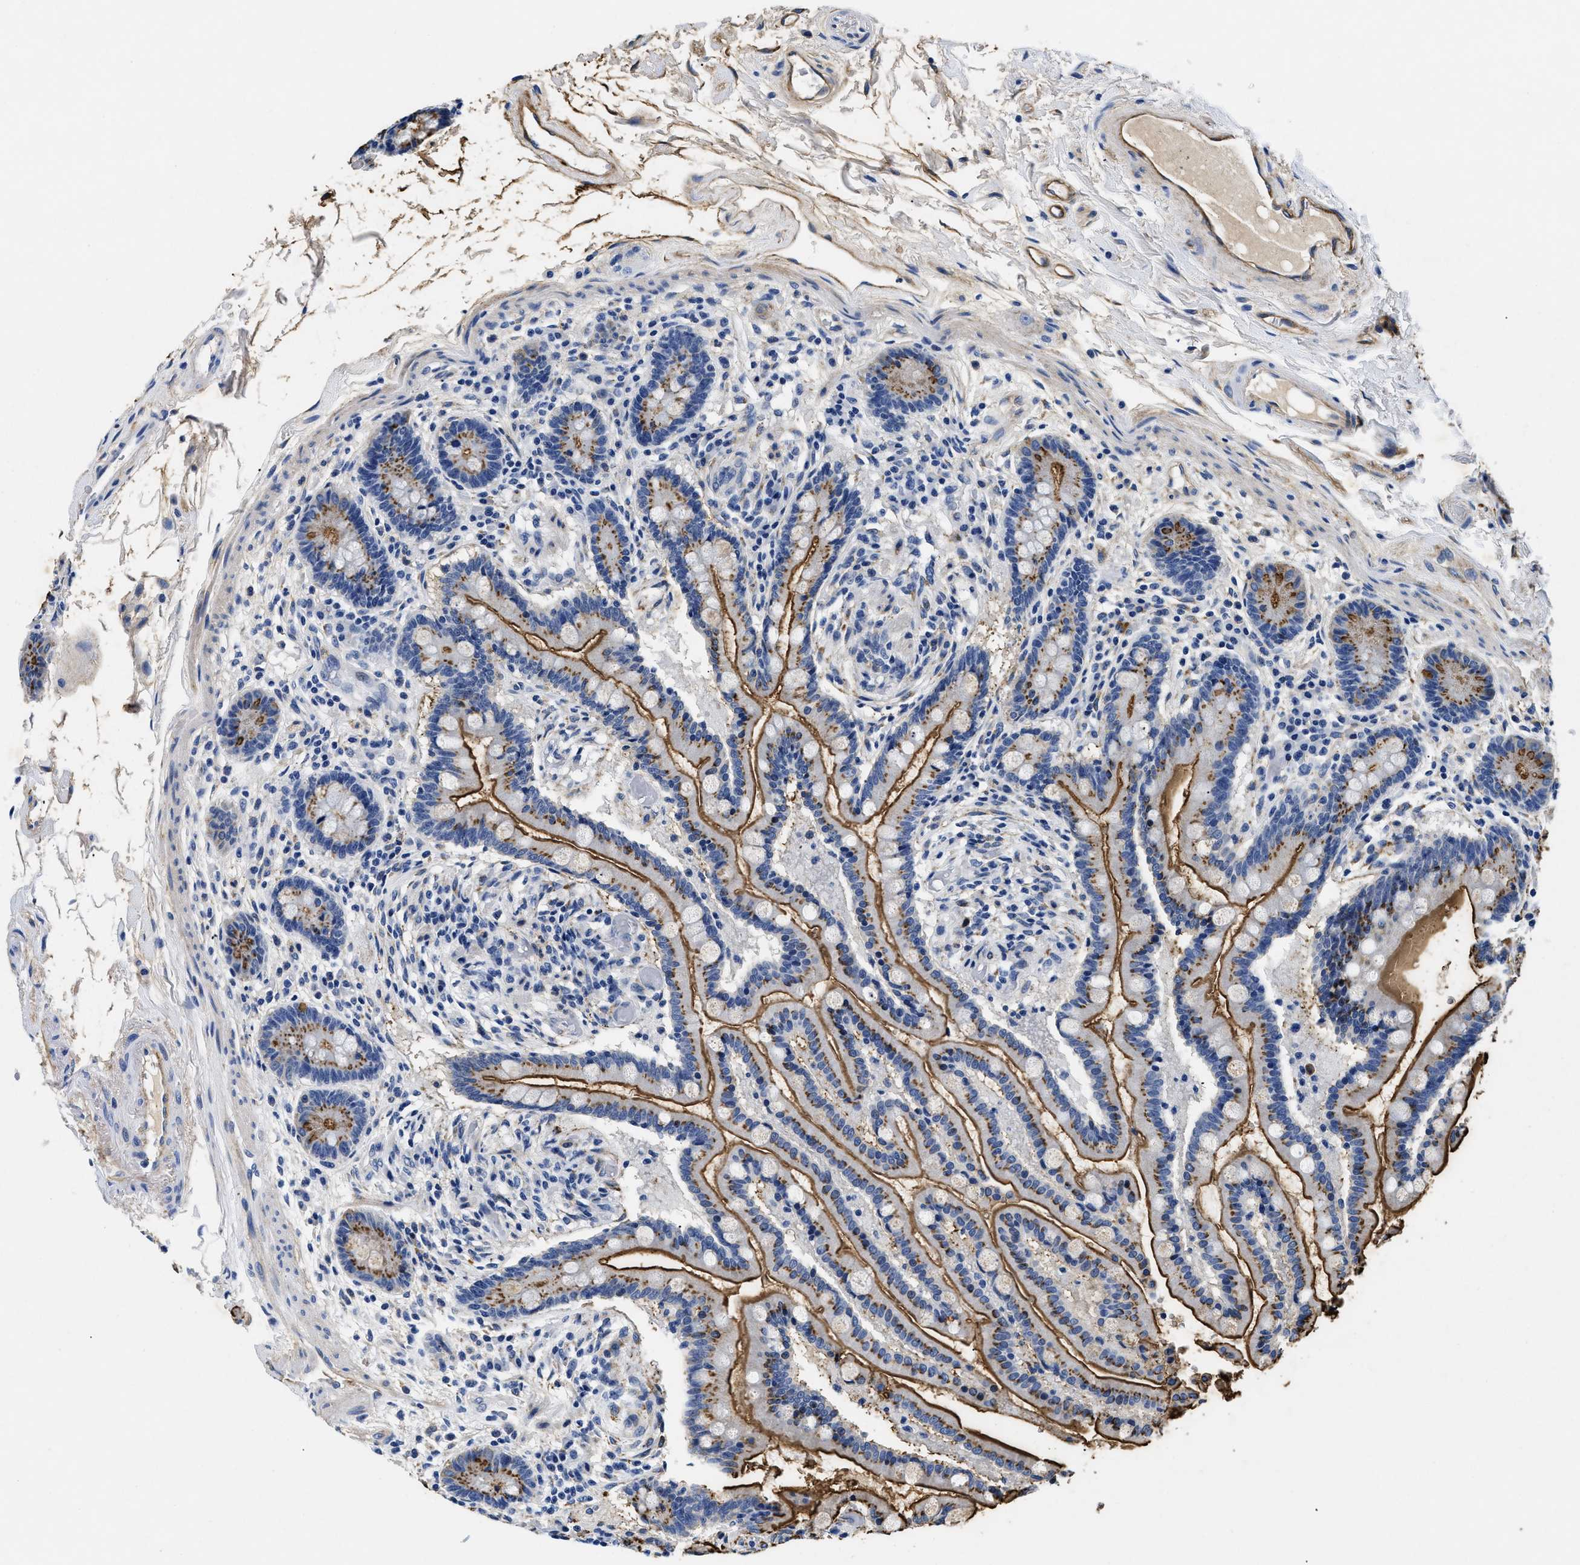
{"staining": {"intensity": "strong", "quantity": ">75%", "location": "cytoplasmic/membranous"}, "tissue": "colon", "cell_type": "Endothelial cells", "image_type": "normal", "snomed": [{"axis": "morphology", "description": "Normal tissue, NOS"}, {"axis": "topography", "description": "Colon"}], "caption": "This is a micrograph of immunohistochemistry (IHC) staining of benign colon, which shows strong positivity in the cytoplasmic/membranous of endothelial cells.", "gene": "LAMA3", "patient": {"sex": "male", "age": 73}}